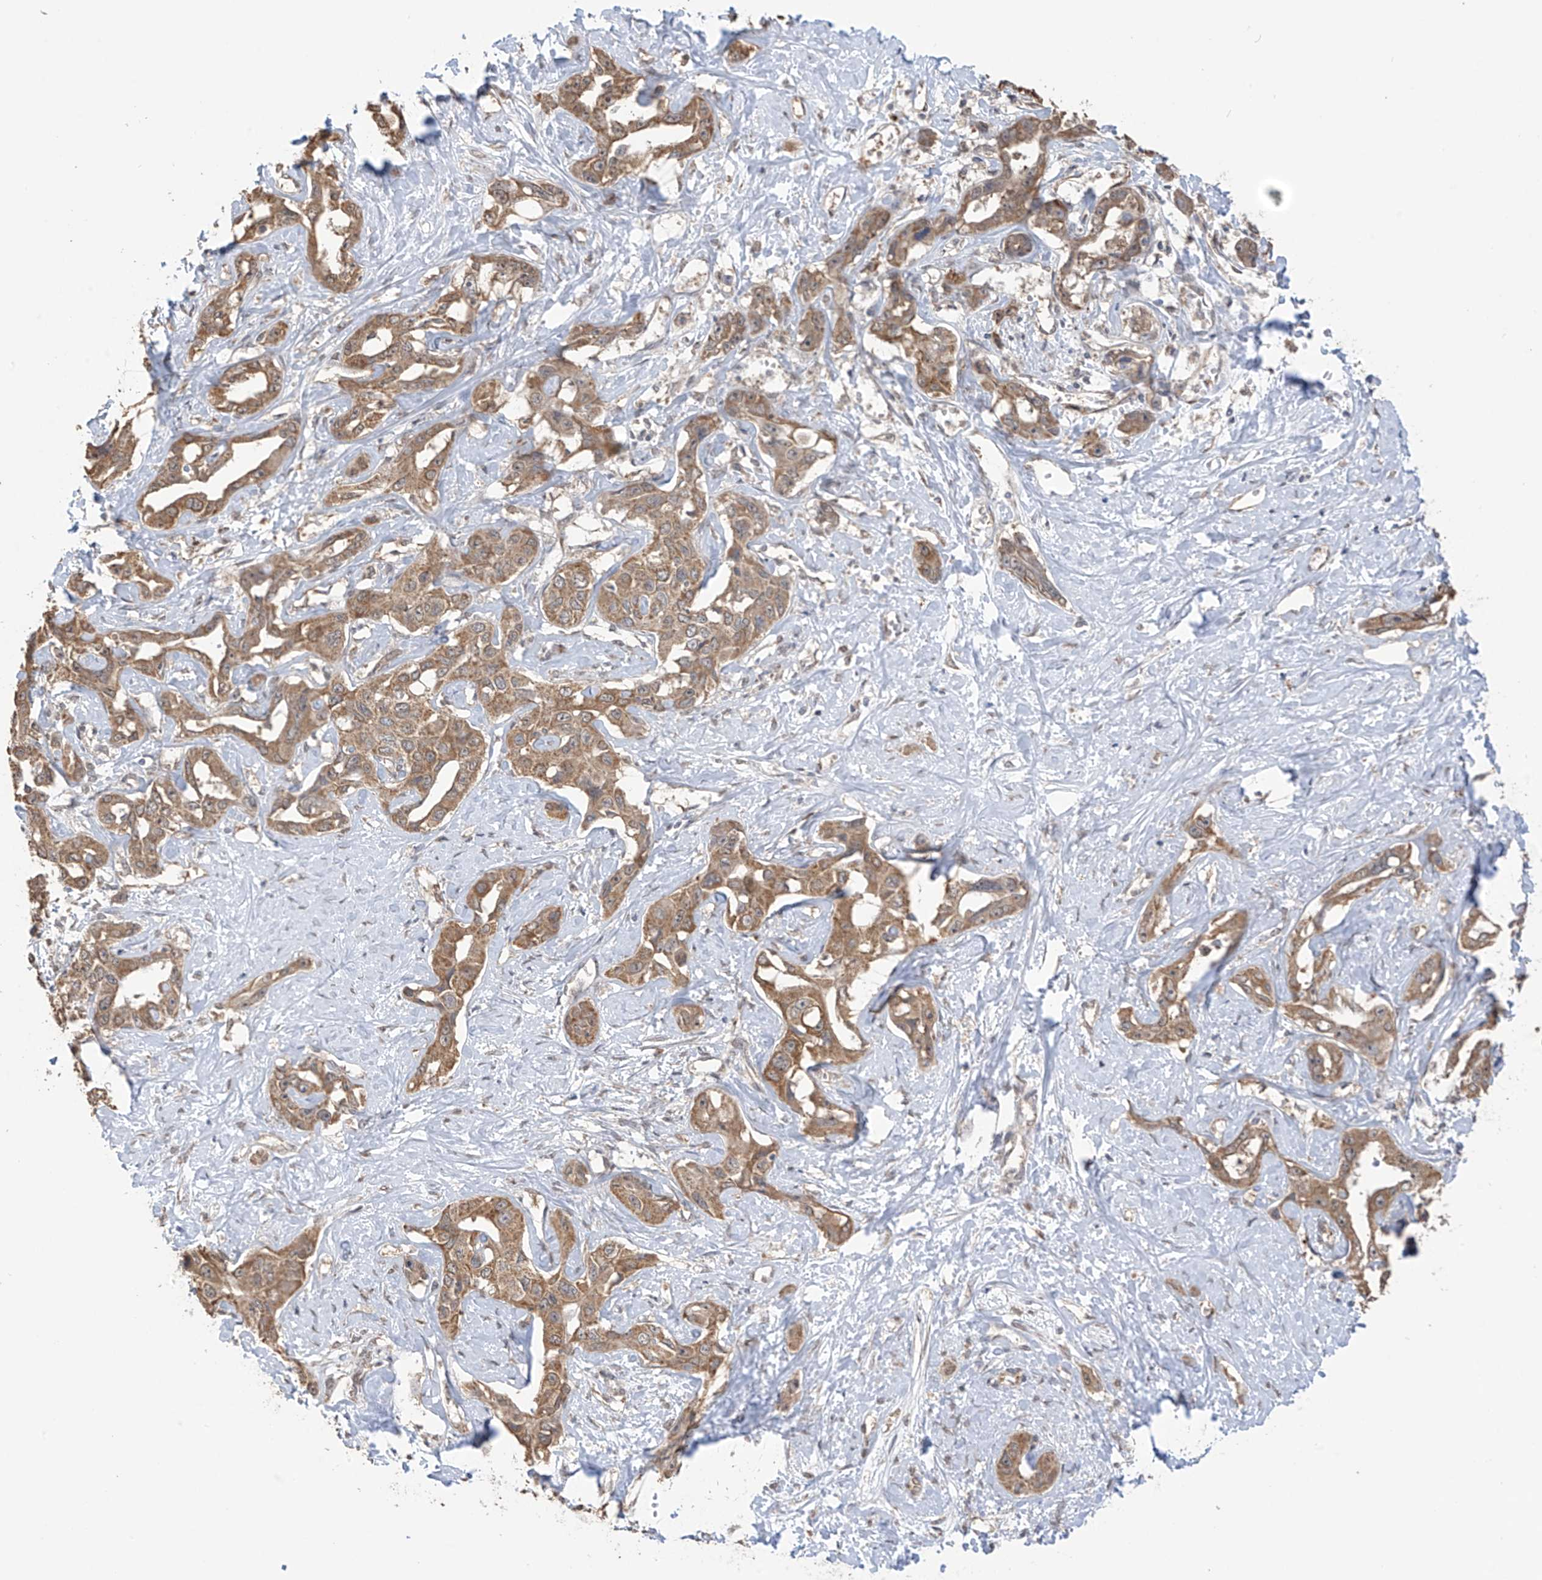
{"staining": {"intensity": "moderate", "quantity": ">75%", "location": "cytoplasmic/membranous,nuclear"}, "tissue": "liver cancer", "cell_type": "Tumor cells", "image_type": "cancer", "snomed": [{"axis": "morphology", "description": "Cholangiocarcinoma"}, {"axis": "topography", "description": "Liver"}], "caption": "DAB (3,3'-diaminobenzidine) immunohistochemical staining of liver cancer reveals moderate cytoplasmic/membranous and nuclear protein expression in about >75% of tumor cells. (Brightfield microscopy of DAB IHC at high magnification).", "gene": "KIAA1522", "patient": {"sex": "male", "age": 59}}